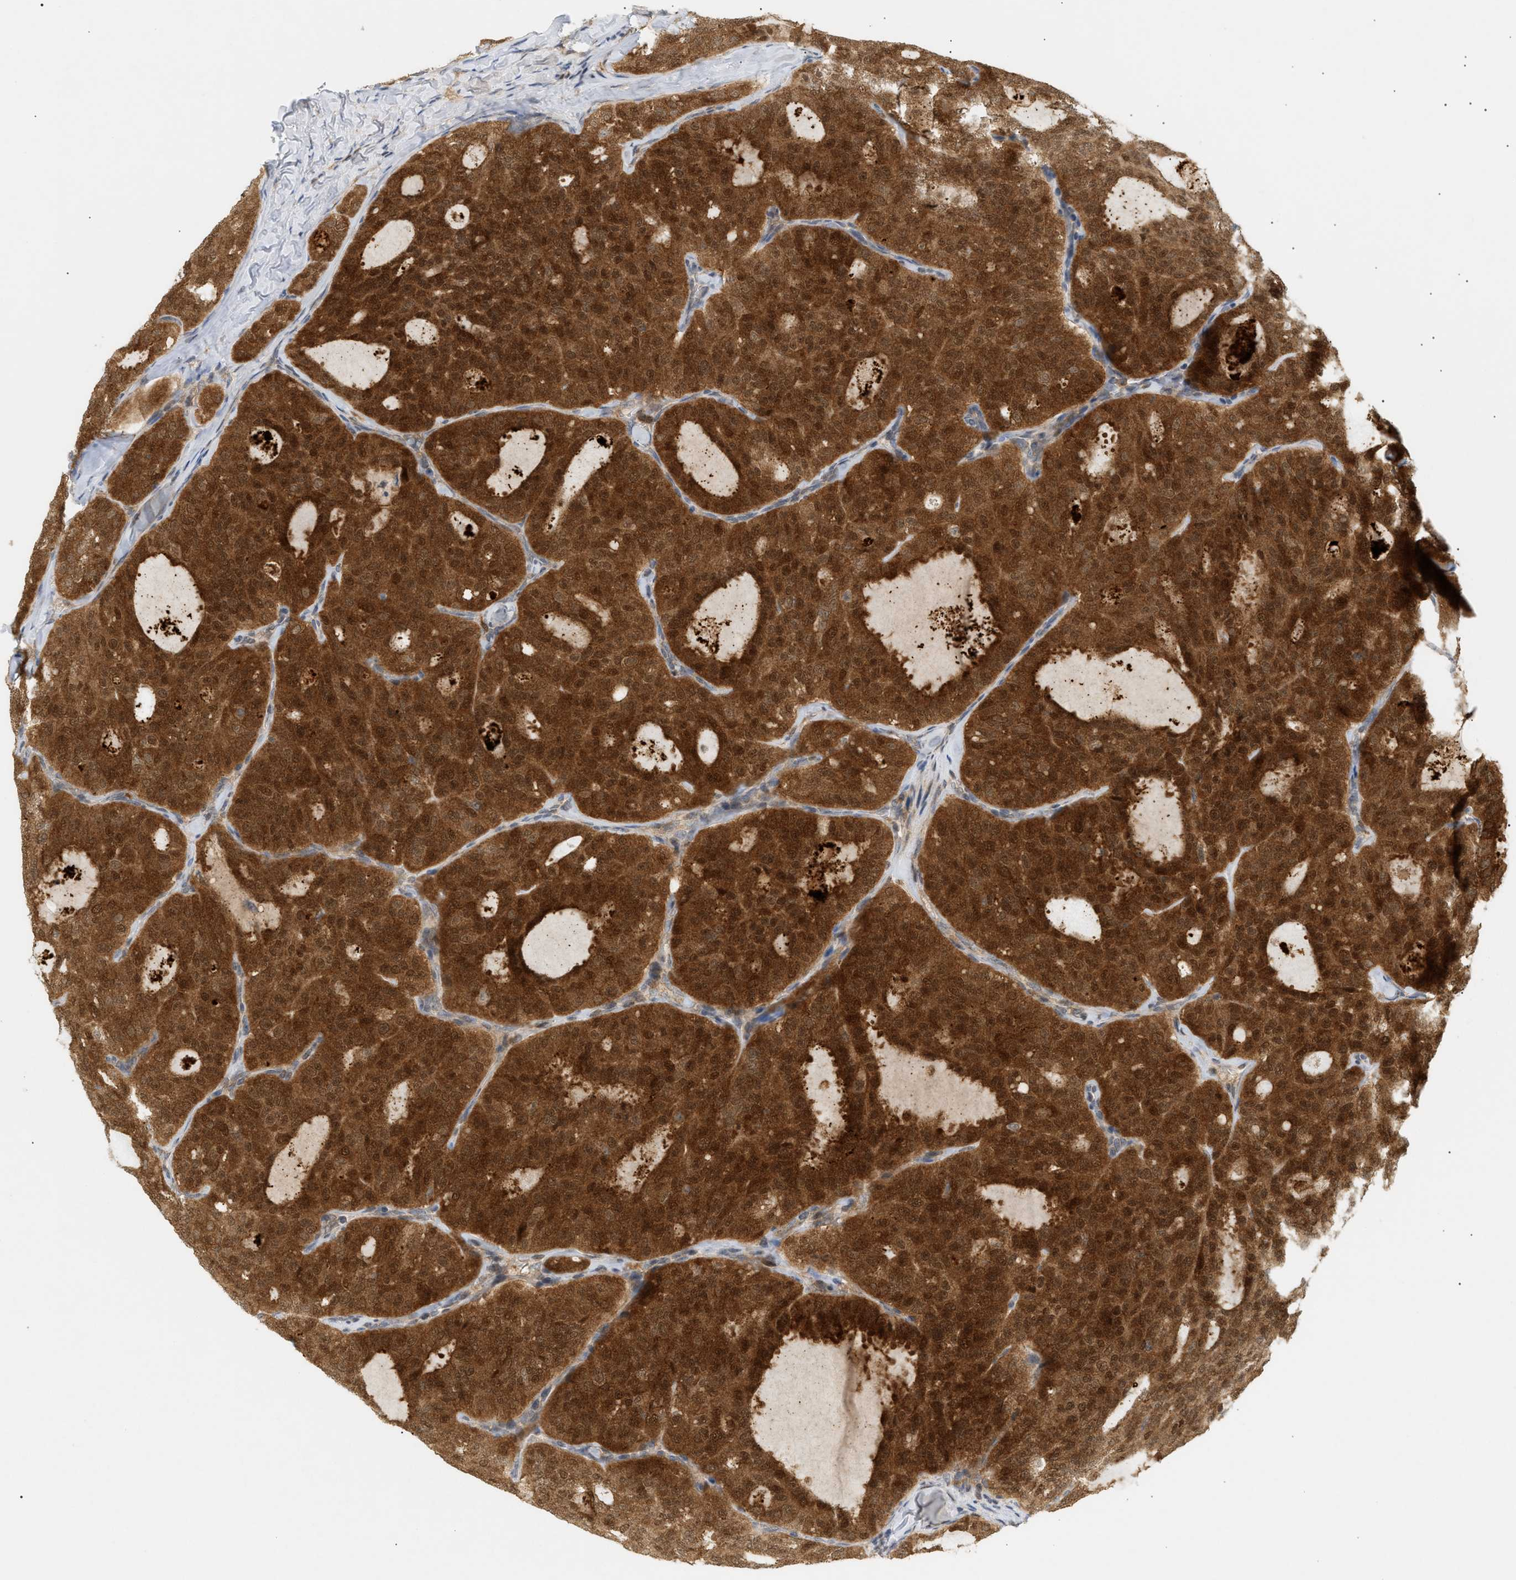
{"staining": {"intensity": "strong", "quantity": ">75%", "location": "cytoplasmic/membranous,nuclear"}, "tissue": "thyroid cancer", "cell_type": "Tumor cells", "image_type": "cancer", "snomed": [{"axis": "morphology", "description": "Follicular adenoma carcinoma, NOS"}, {"axis": "topography", "description": "Thyroid gland"}], "caption": "Strong cytoplasmic/membranous and nuclear staining is identified in approximately >75% of tumor cells in follicular adenoma carcinoma (thyroid). Immunohistochemistry (ihc) stains the protein of interest in brown and the nuclei are stained blue.", "gene": "SHC1", "patient": {"sex": "male", "age": 75}}